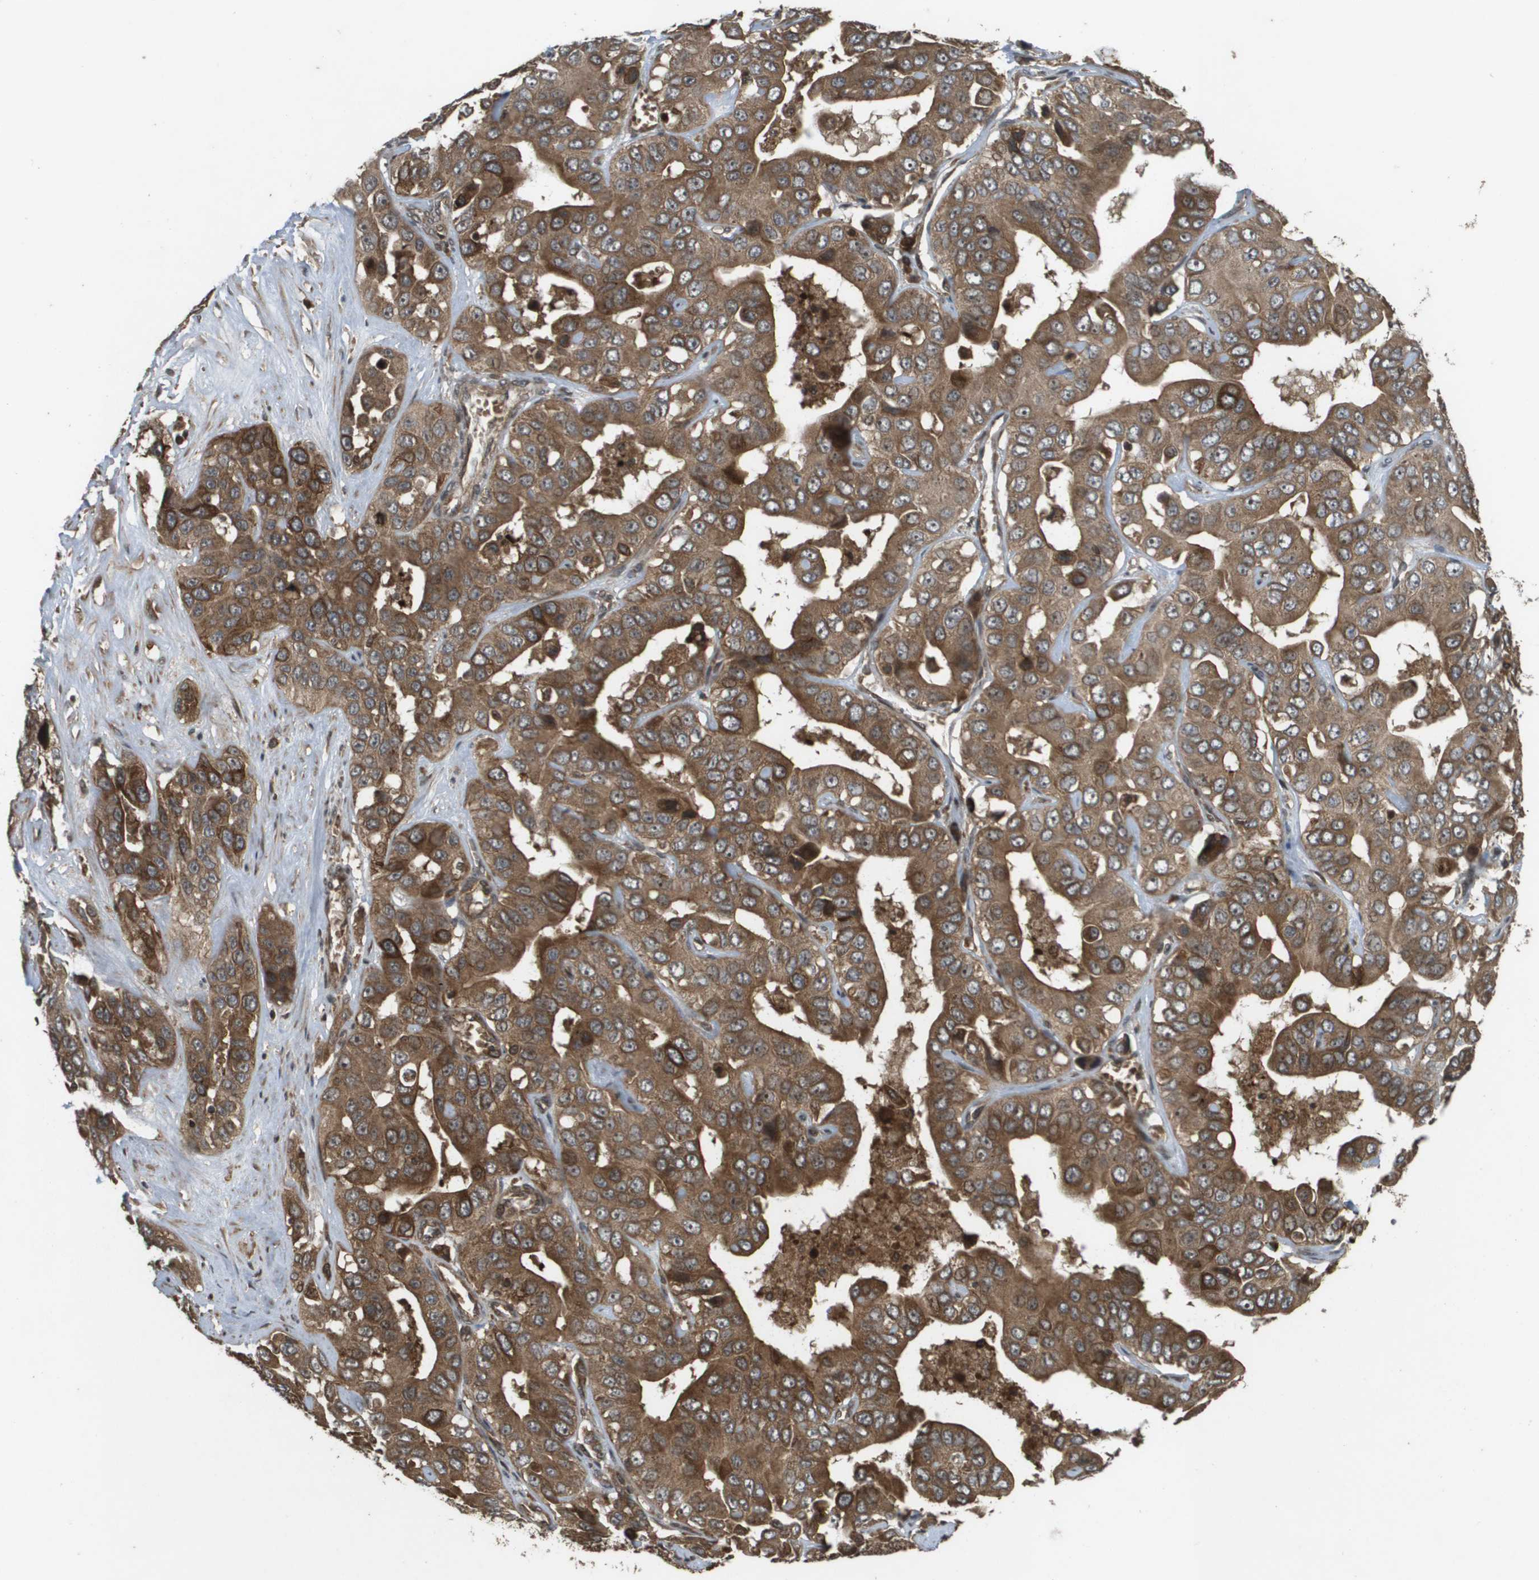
{"staining": {"intensity": "strong", "quantity": ">75%", "location": "cytoplasmic/membranous"}, "tissue": "liver cancer", "cell_type": "Tumor cells", "image_type": "cancer", "snomed": [{"axis": "morphology", "description": "Cholangiocarcinoma"}, {"axis": "topography", "description": "Liver"}], "caption": "Human liver cancer (cholangiocarcinoma) stained with a brown dye demonstrates strong cytoplasmic/membranous positive staining in about >75% of tumor cells.", "gene": "KIF11", "patient": {"sex": "female", "age": 52}}